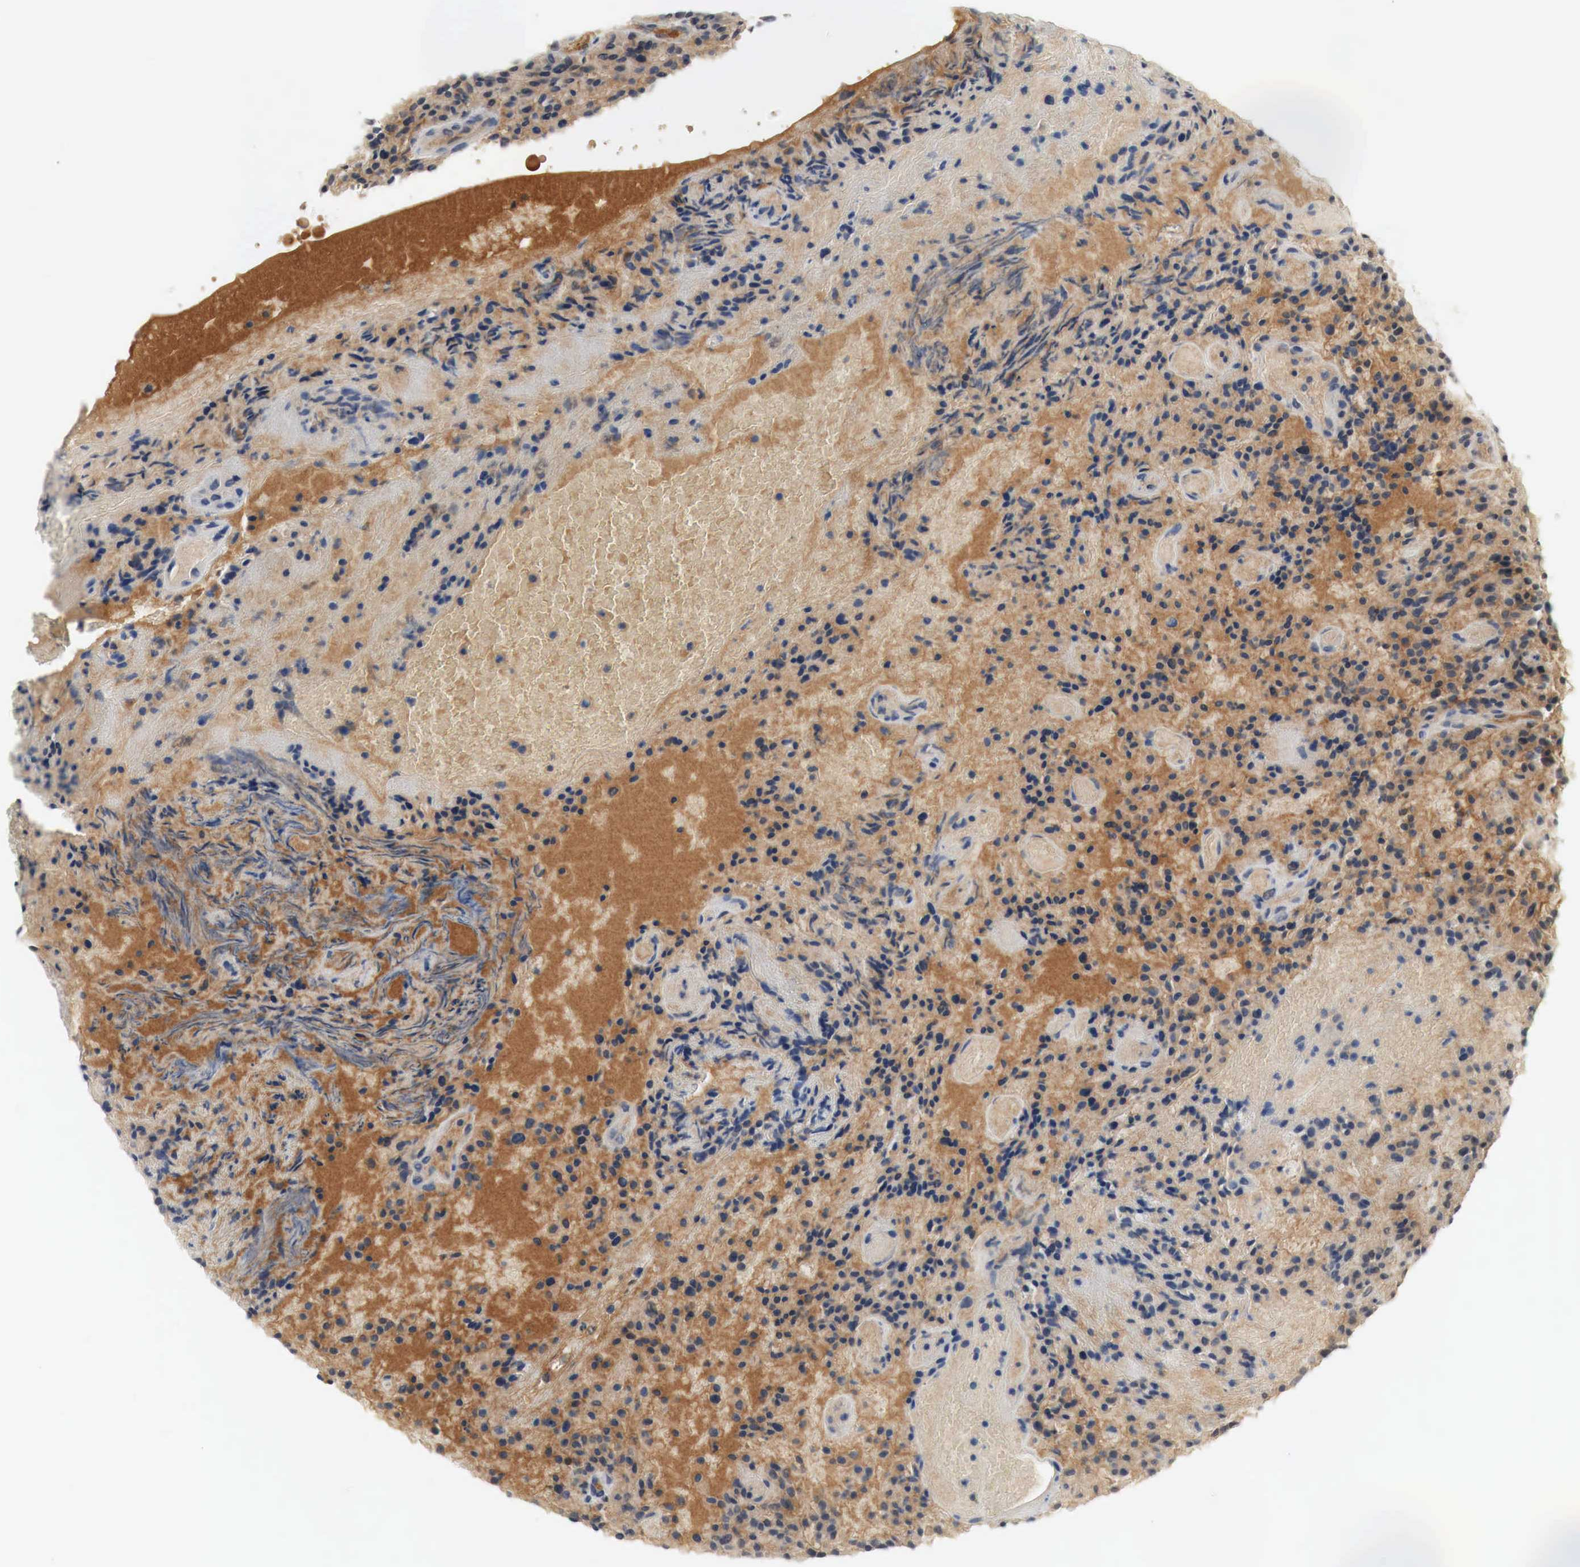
{"staining": {"intensity": "strong", "quantity": ">75%", "location": "cytoplasmic/membranous"}, "tissue": "glioma", "cell_type": "Tumor cells", "image_type": "cancer", "snomed": [{"axis": "morphology", "description": "Glioma, malignant, High grade"}, {"axis": "topography", "description": "Brain"}], "caption": "A brown stain shows strong cytoplasmic/membranous expression of a protein in human glioma tumor cells.", "gene": "MYC", "patient": {"sex": "female", "age": 13}}